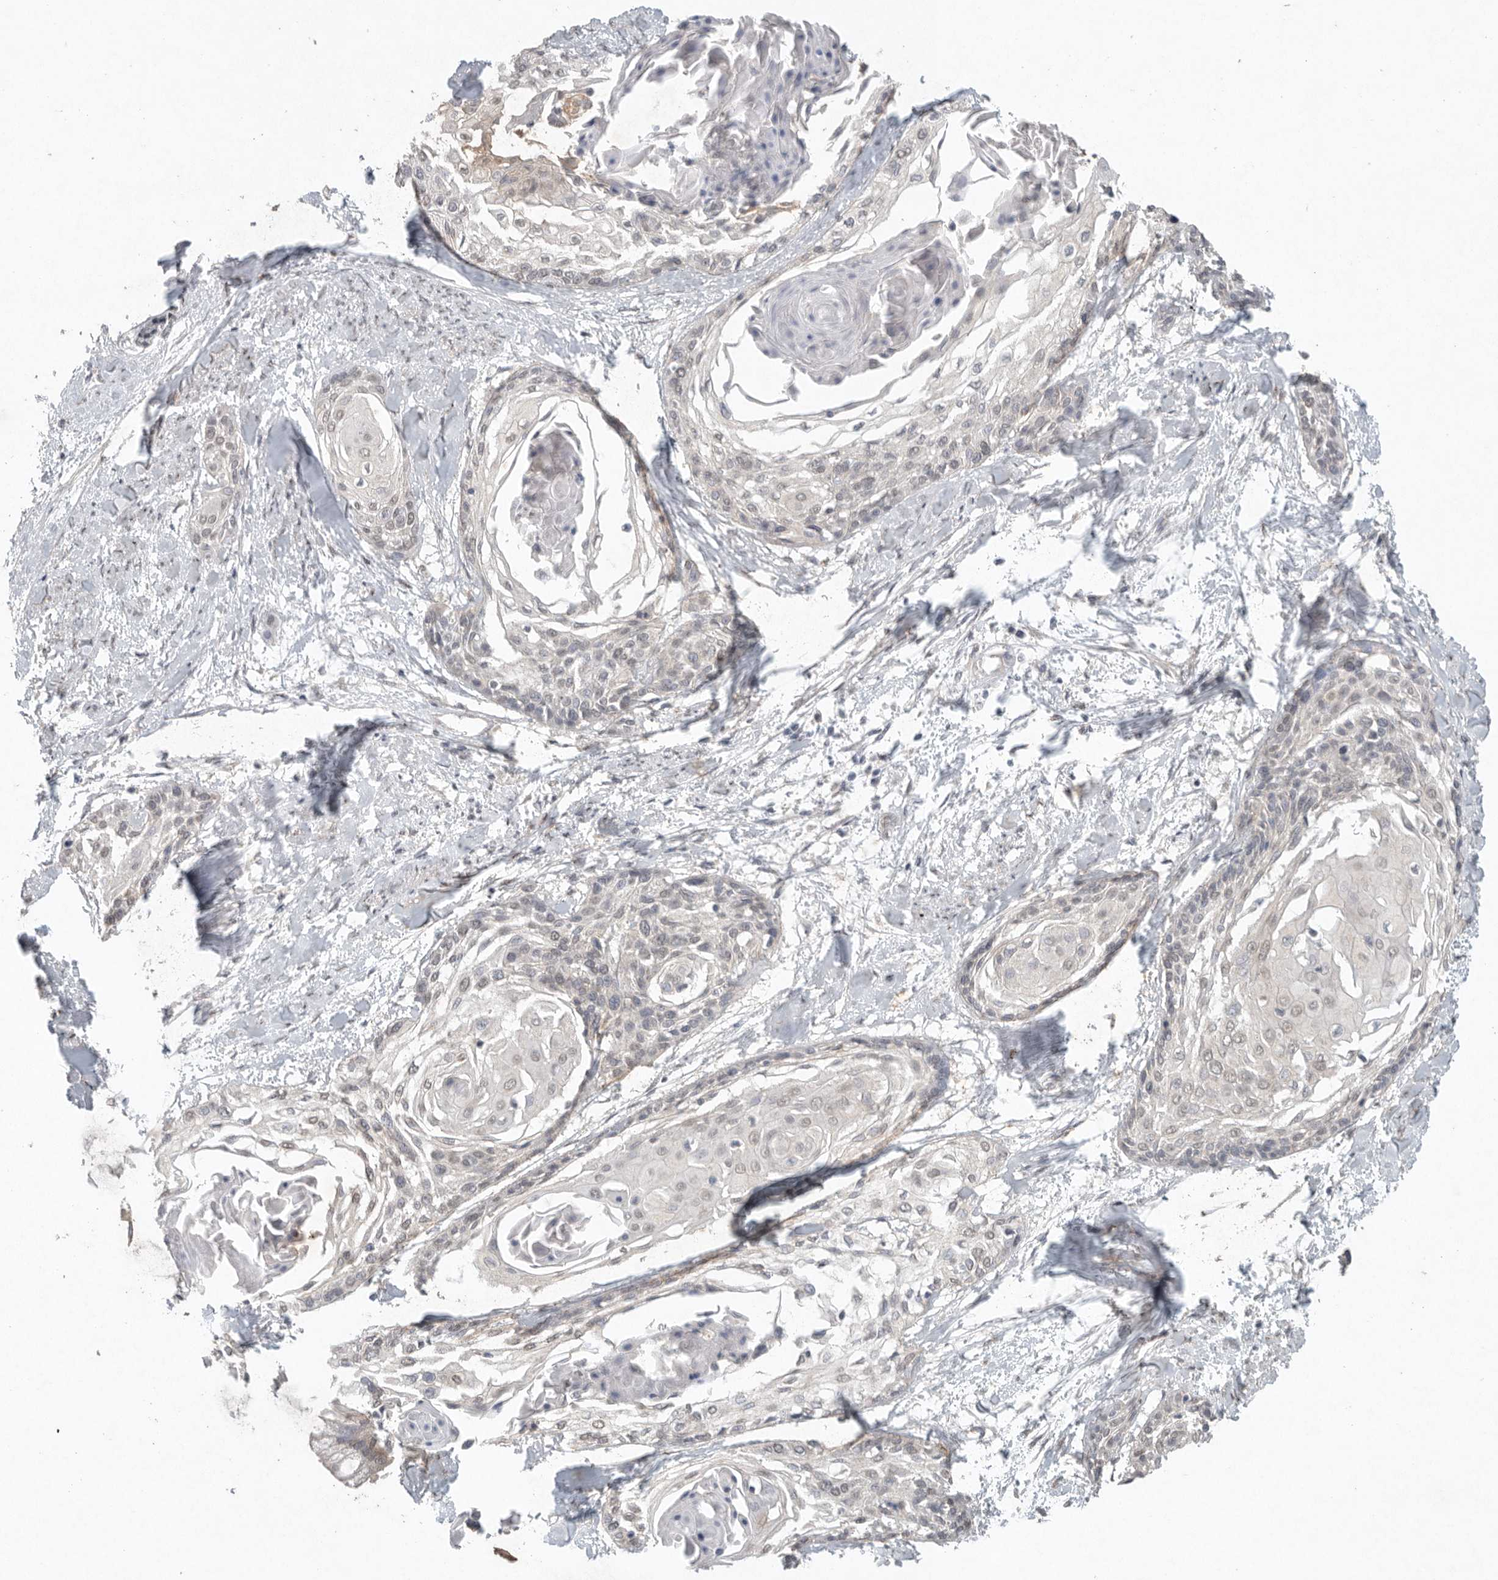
{"staining": {"intensity": "negative", "quantity": "none", "location": "none"}, "tissue": "cervical cancer", "cell_type": "Tumor cells", "image_type": "cancer", "snomed": [{"axis": "morphology", "description": "Squamous cell carcinoma, NOS"}, {"axis": "topography", "description": "Cervix"}], "caption": "Immunohistochemistry (IHC) micrograph of human cervical cancer stained for a protein (brown), which demonstrates no staining in tumor cells. (DAB immunohistochemistry visualized using brightfield microscopy, high magnification).", "gene": "KLK5", "patient": {"sex": "female", "age": 57}}